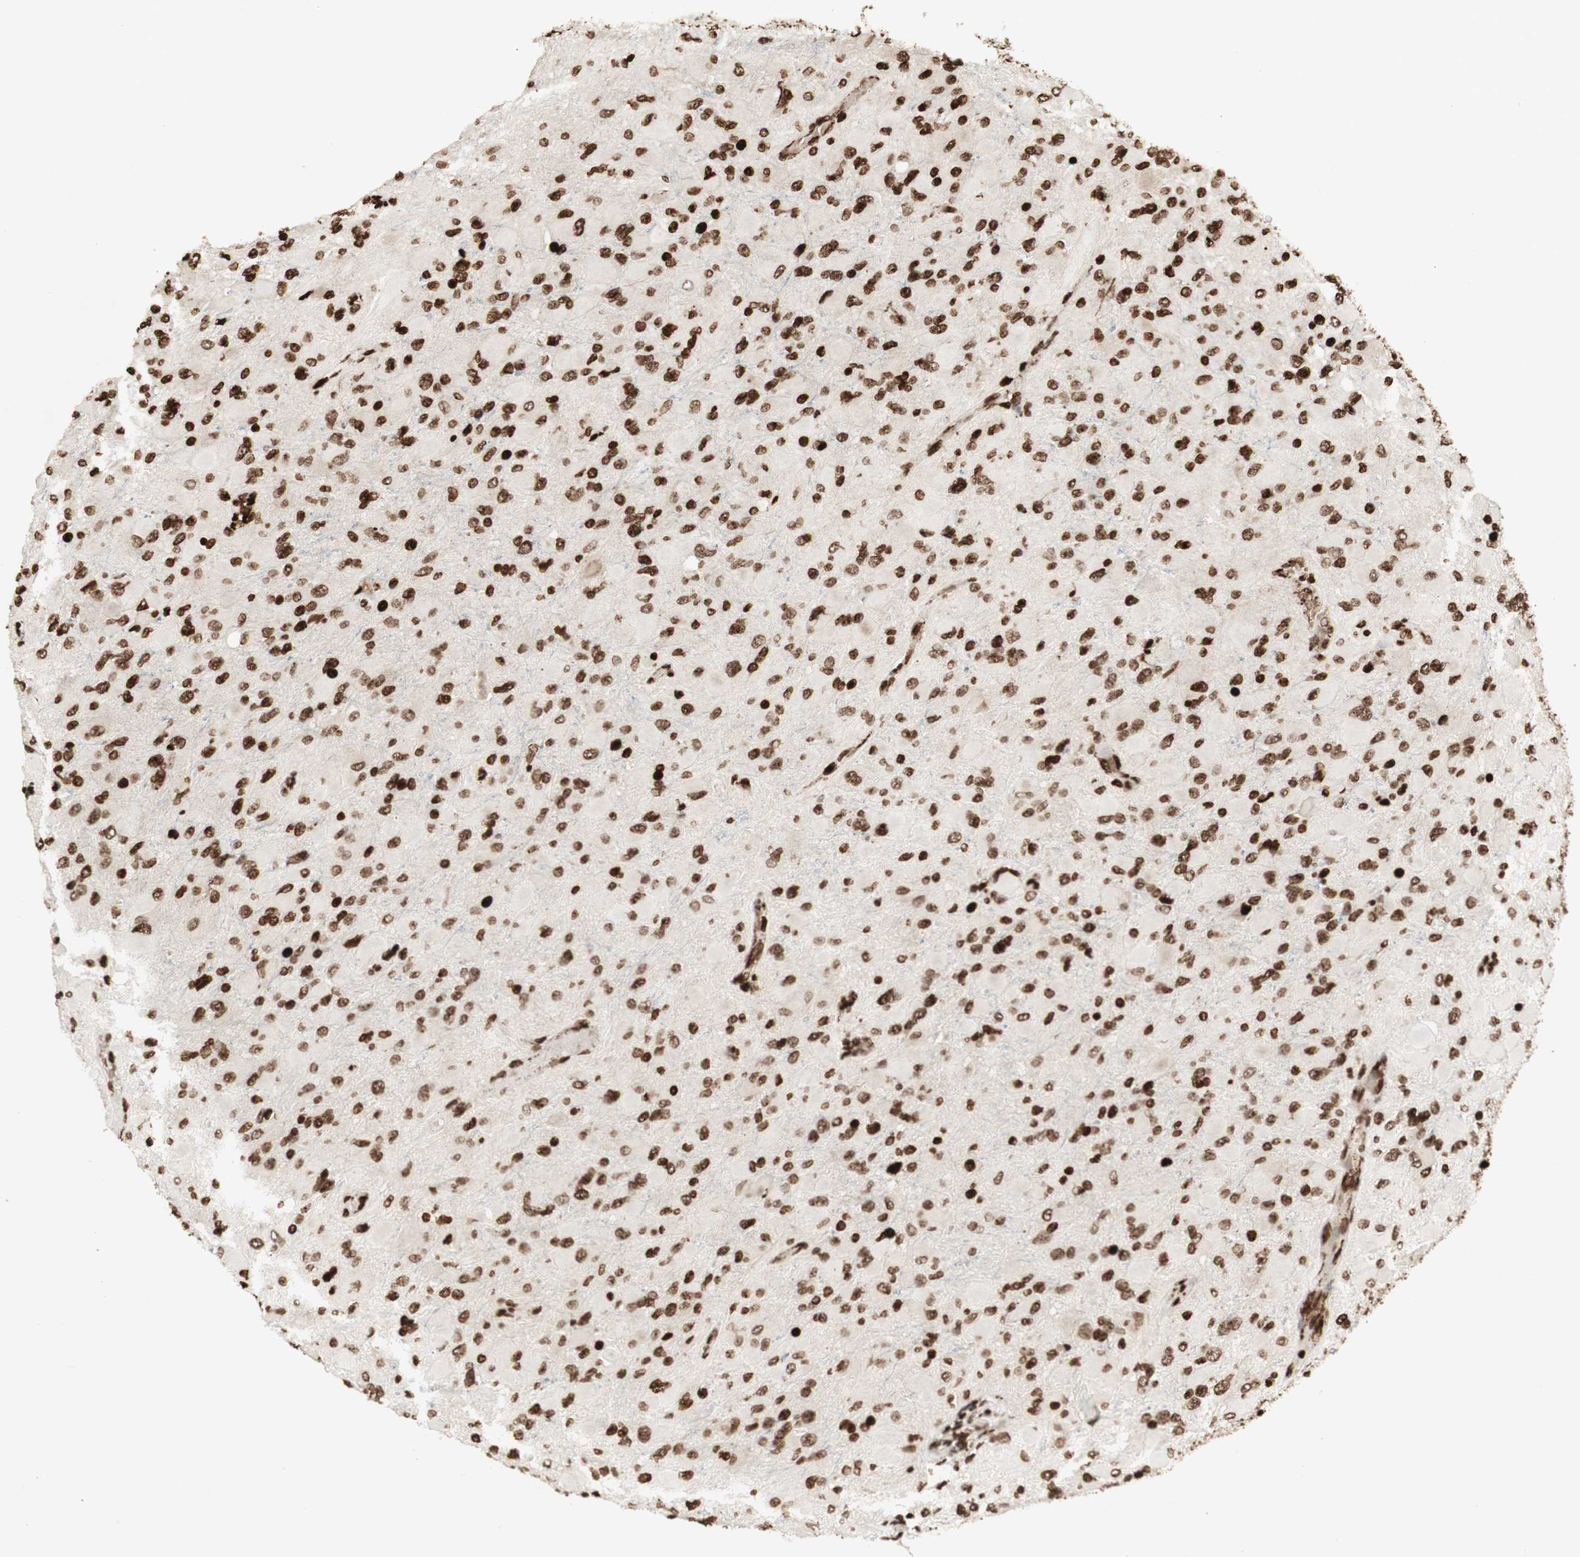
{"staining": {"intensity": "strong", "quantity": ">75%", "location": "nuclear"}, "tissue": "glioma", "cell_type": "Tumor cells", "image_type": "cancer", "snomed": [{"axis": "morphology", "description": "Glioma, malignant, High grade"}, {"axis": "topography", "description": "Cerebral cortex"}], "caption": "This micrograph exhibits malignant high-grade glioma stained with IHC to label a protein in brown. The nuclear of tumor cells show strong positivity for the protein. Nuclei are counter-stained blue.", "gene": "NCAPD2", "patient": {"sex": "female", "age": 36}}